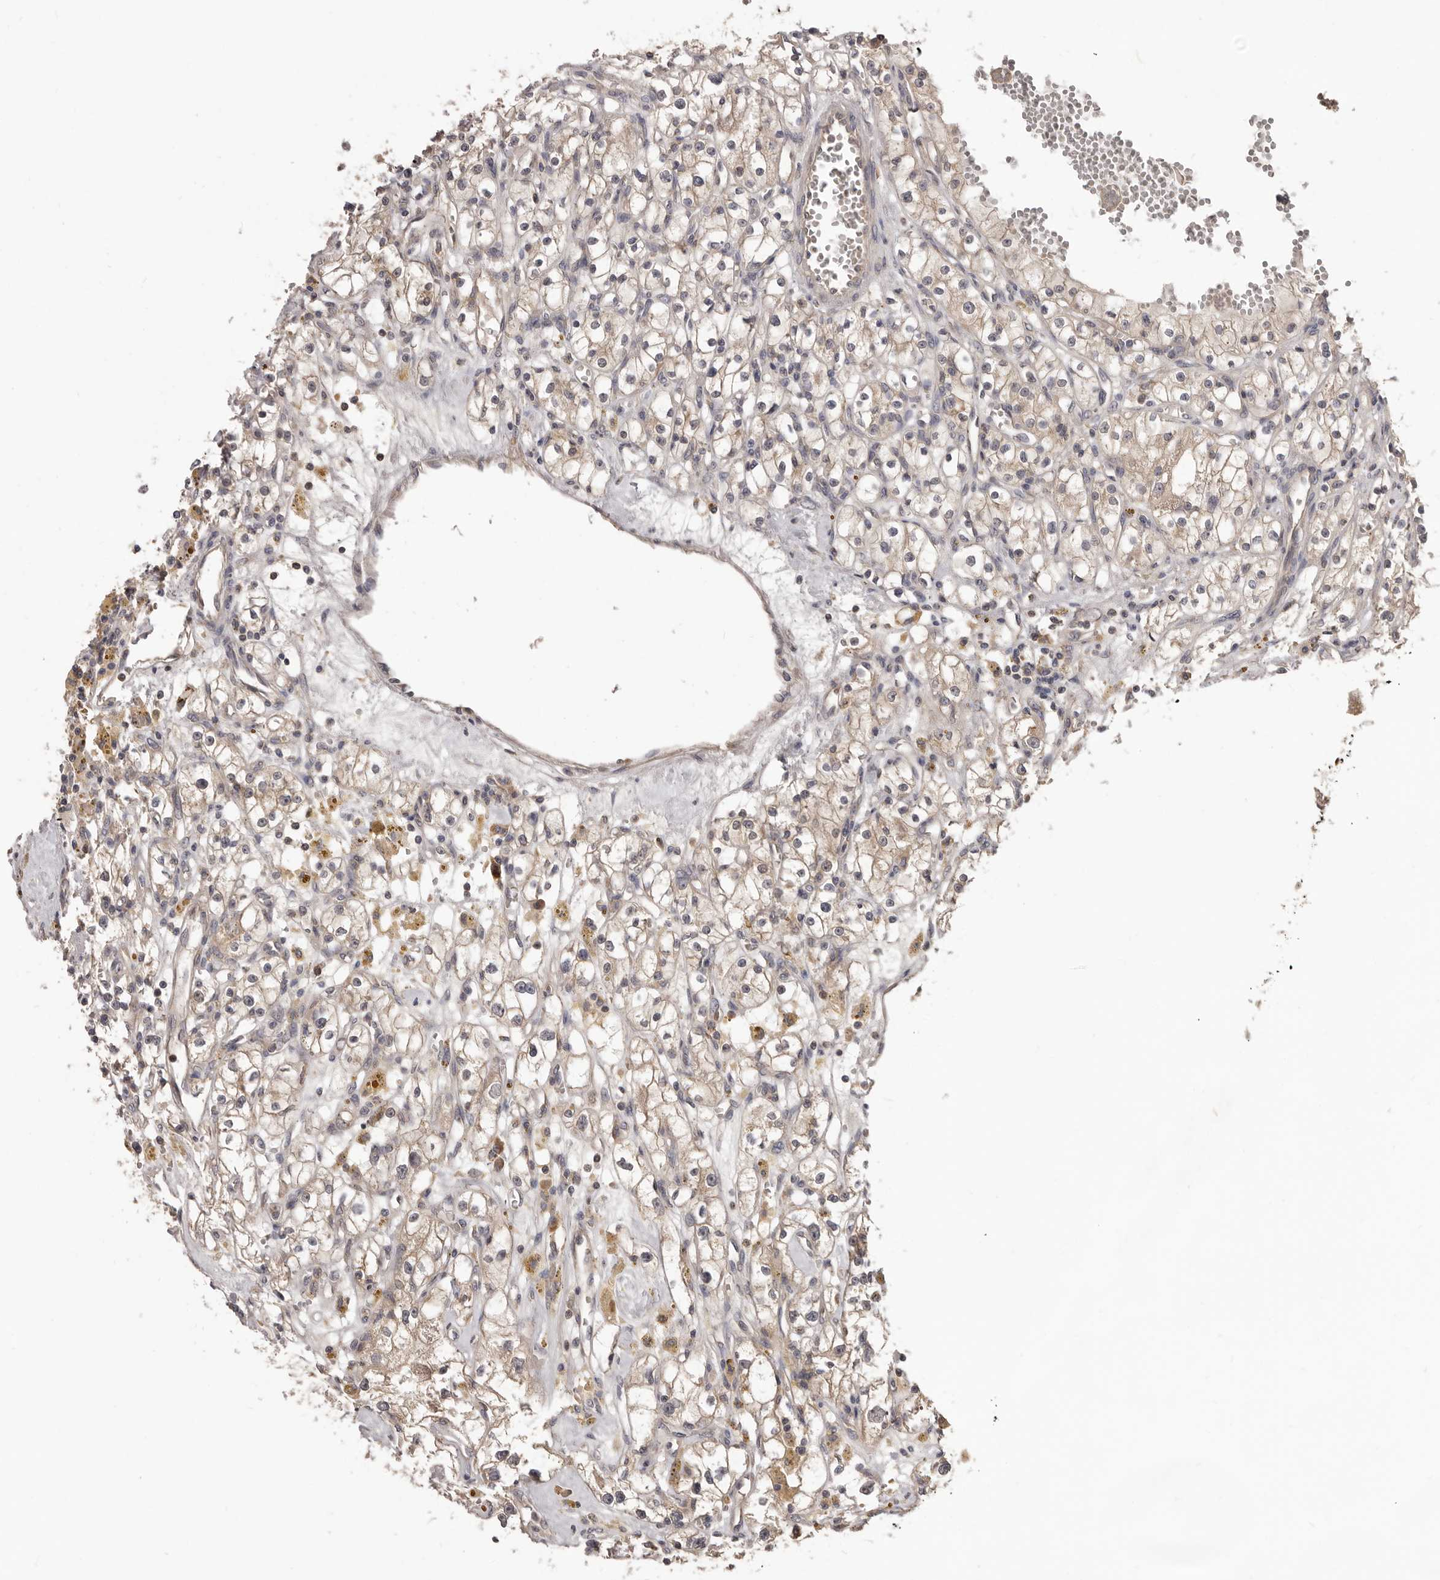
{"staining": {"intensity": "weak", "quantity": ">75%", "location": "cytoplasmic/membranous"}, "tissue": "renal cancer", "cell_type": "Tumor cells", "image_type": "cancer", "snomed": [{"axis": "morphology", "description": "Adenocarcinoma, NOS"}, {"axis": "topography", "description": "Kidney"}], "caption": "A low amount of weak cytoplasmic/membranous positivity is present in about >75% of tumor cells in adenocarcinoma (renal) tissue. Nuclei are stained in blue.", "gene": "HBS1L", "patient": {"sex": "male", "age": 56}}